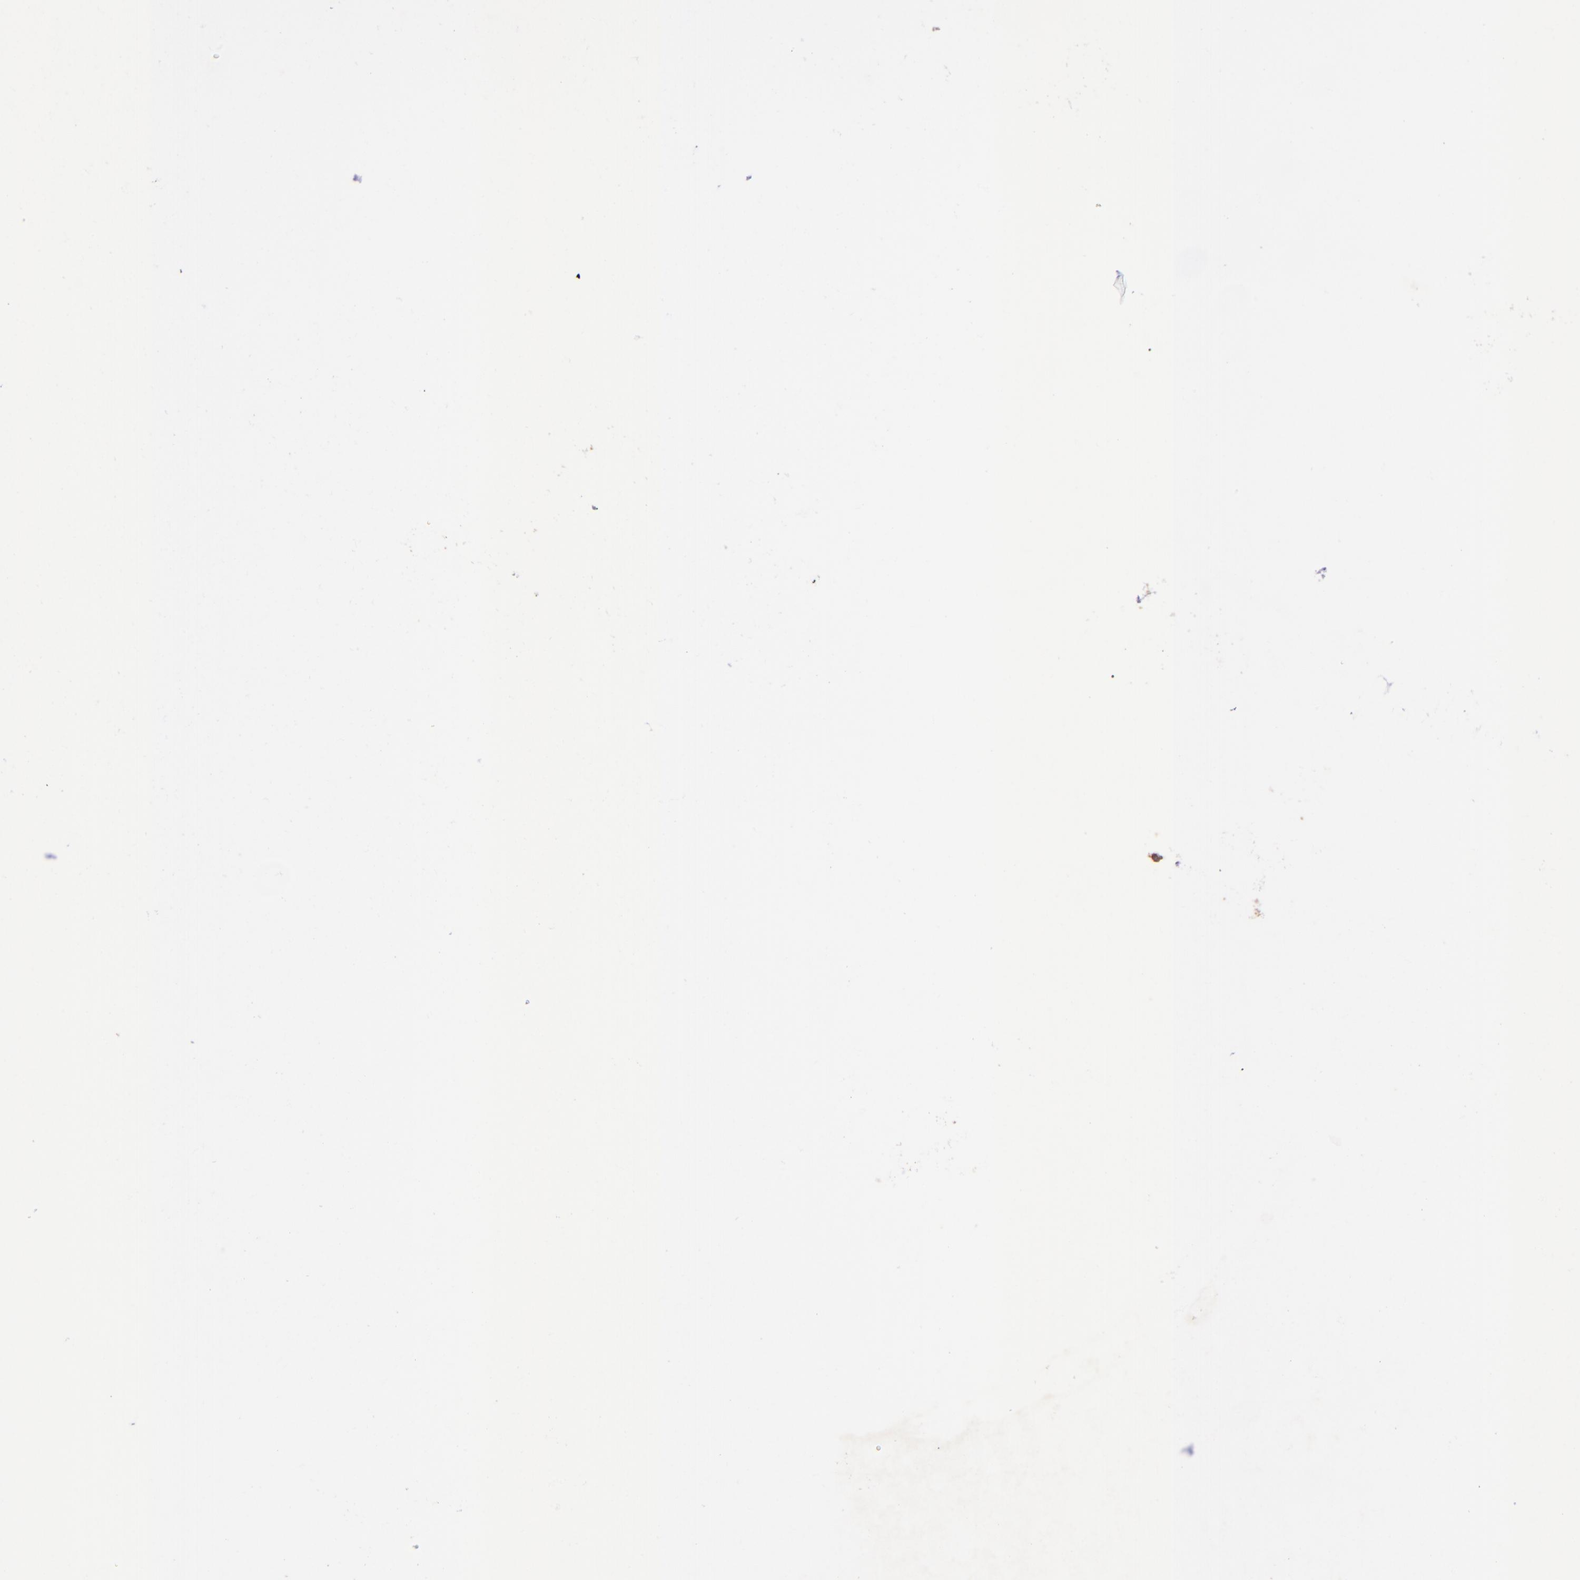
{"staining": {"intensity": "moderate", "quantity": "25%-75%", "location": "nuclear"}, "tissue": "liver cancer", "cell_type": "Tumor cells", "image_type": "cancer", "snomed": [{"axis": "morphology", "description": "Cholangiocarcinoma"}, {"axis": "topography", "description": "Liver"}], "caption": "This is an image of immunohistochemistry (IHC) staining of liver cancer (cholangiocarcinoma), which shows moderate expression in the nuclear of tumor cells.", "gene": "MGMT", "patient": {"sex": "male", "age": 57}}